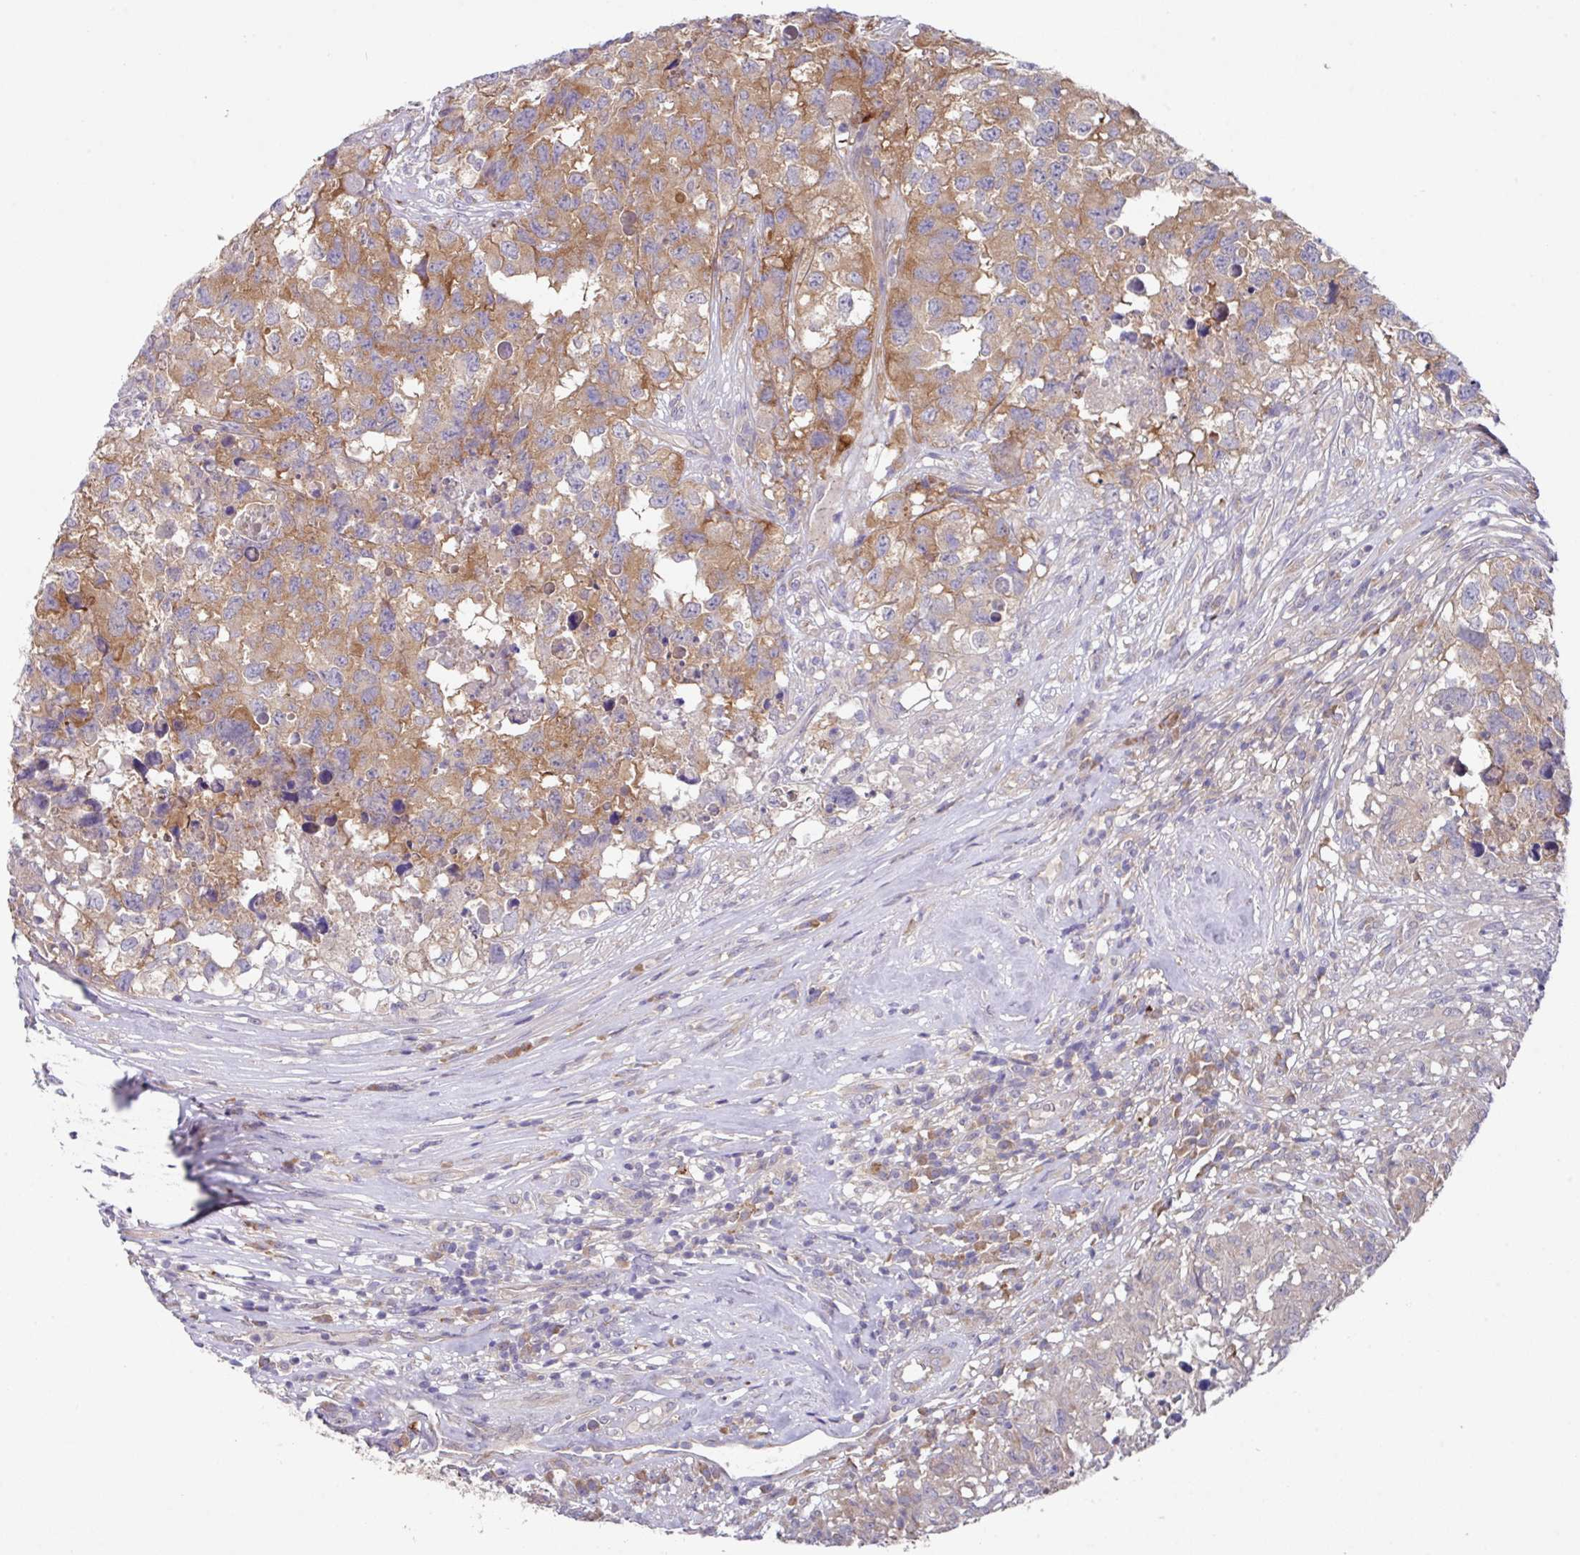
{"staining": {"intensity": "moderate", "quantity": ">75%", "location": "cytoplasmic/membranous"}, "tissue": "testis cancer", "cell_type": "Tumor cells", "image_type": "cancer", "snomed": [{"axis": "morphology", "description": "Carcinoma, Embryonal, NOS"}, {"axis": "topography", "description": "Testis"}], "caption": "IHC micrograph of testis cancer stained for a protein (brown), which displays medium levels of moderate cytoplasmic/membranous positivity in about >75% of tumor cells.", "gene": "EIF4B", "patient": {"sex": "male", "age": 83}}